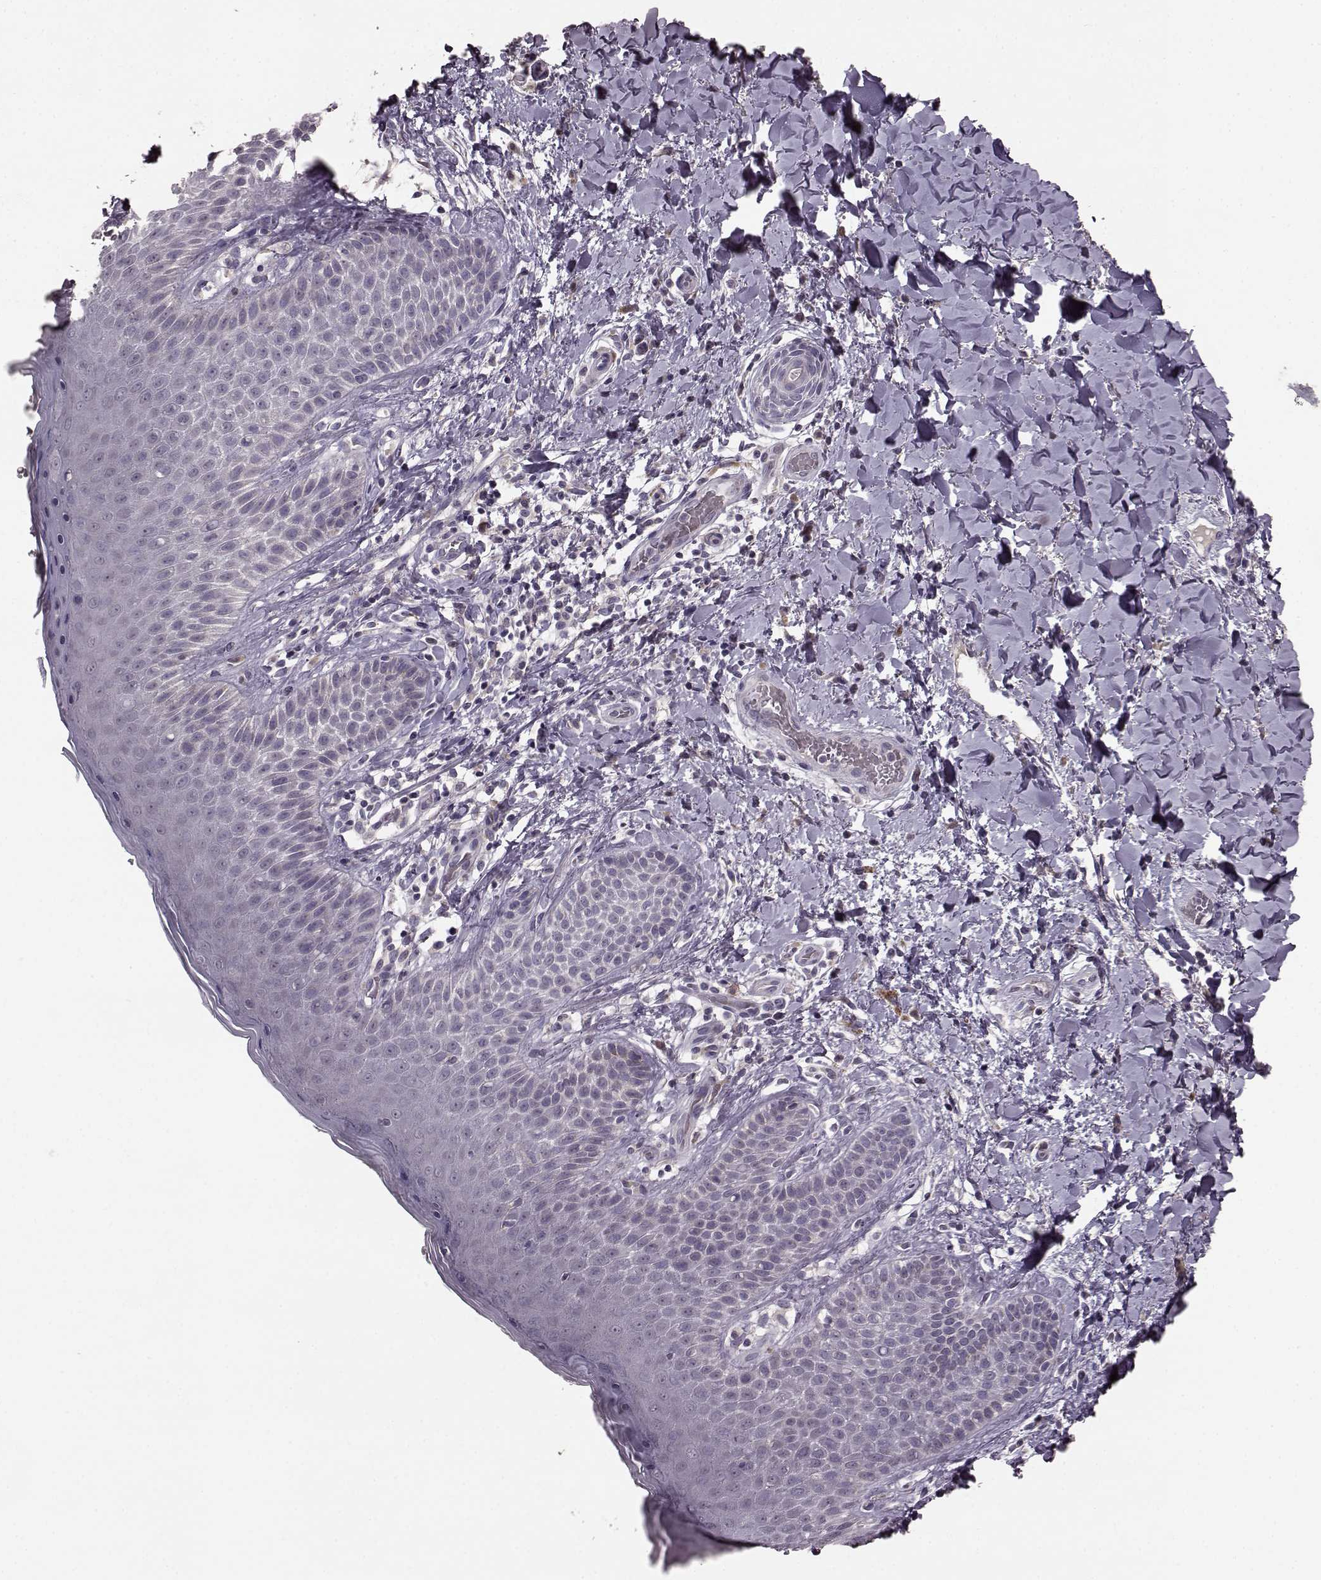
{"staining": {"intensity": "negative", "quantity": "none", "location": "none"}, "tissue": "skin", "cell_type": "Epidermal cells", "image_type": "normal", "snomed": [{"axis": "morphology", "description": "Normal tissue, NOS"}, {"axis": "topography", "description": "Anal"}], "caption": "This is an immunohistochemistry micrograph of unremarkable human skin. There is no expression in epidermal cells.", "gene": "SLC52A3", "patient": {"sex": "male", "age": 36}}